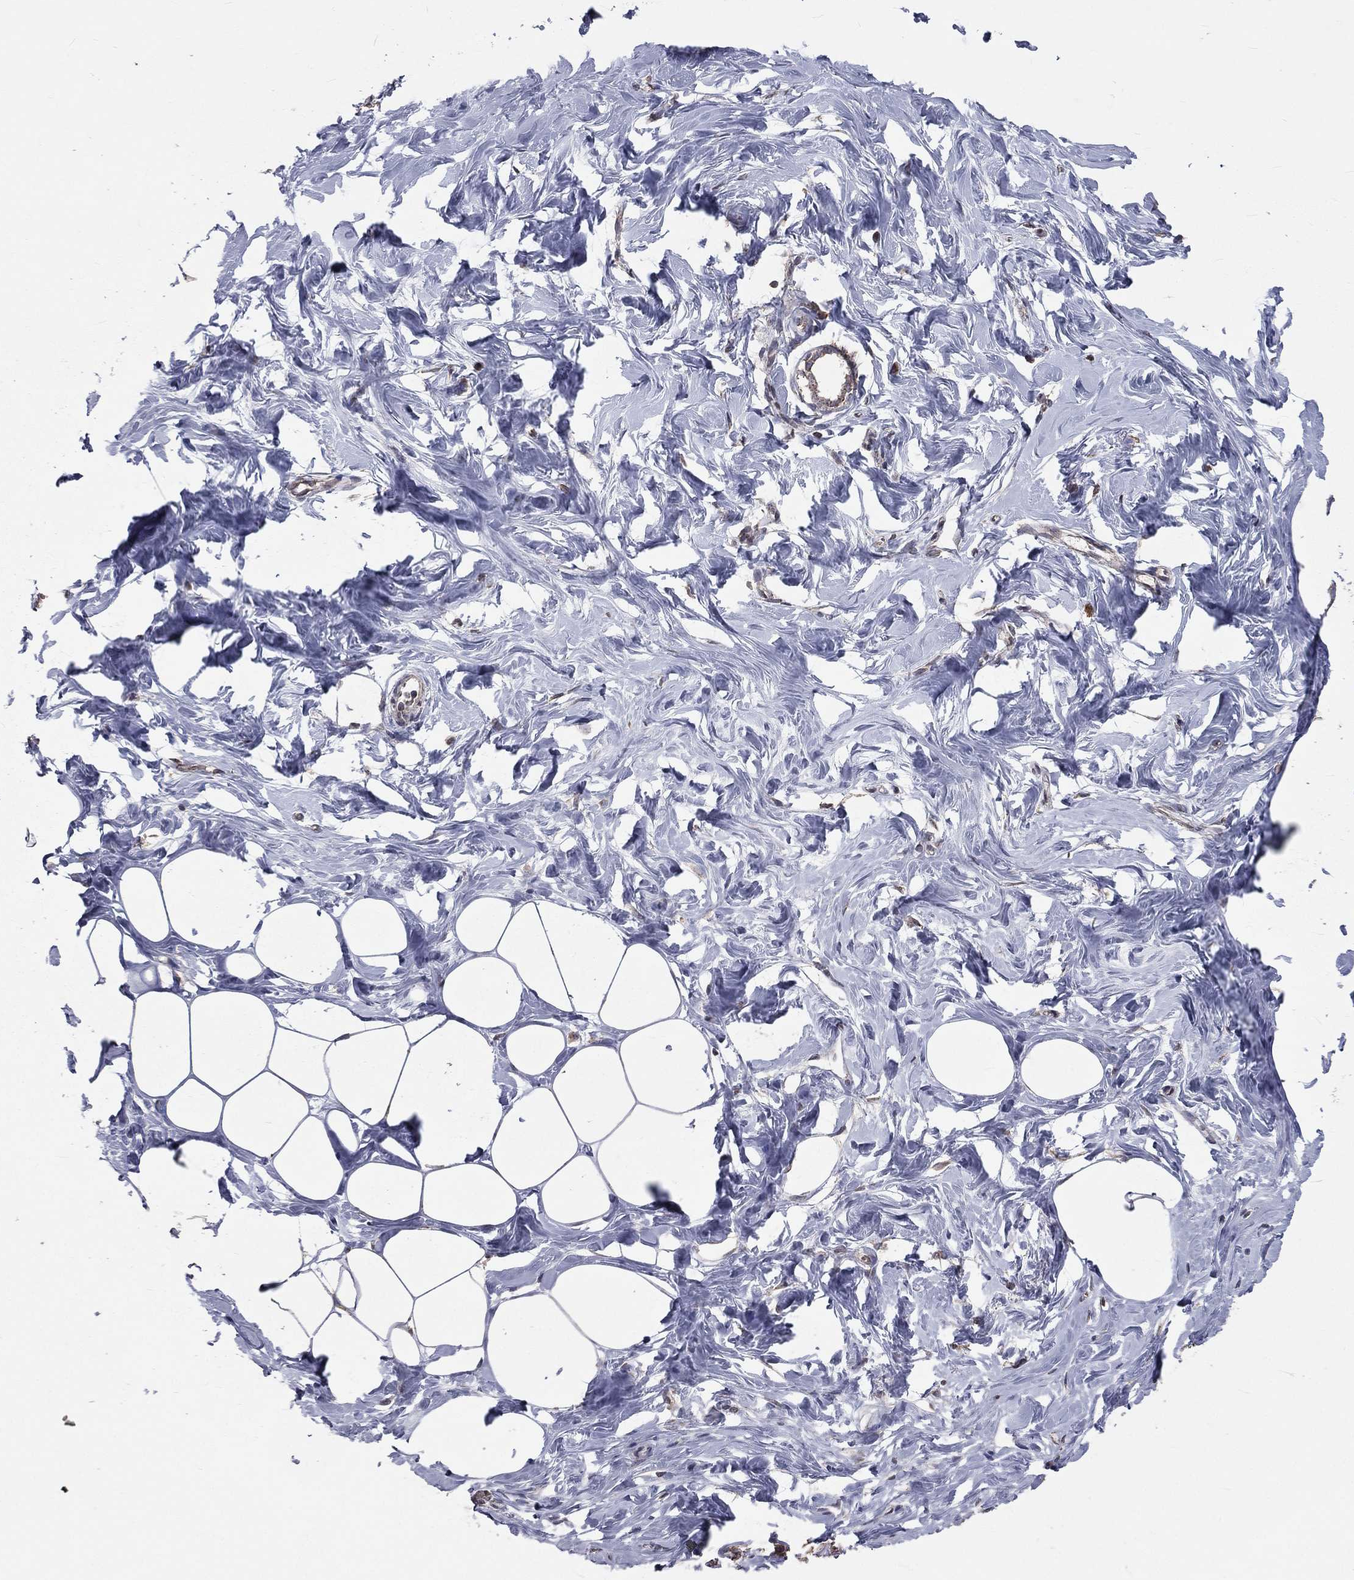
{"staining": {"intensity": "negative", "quantity": "none", "location": "none"}, "tissue": "breast", "cell_type": "Adipocytes", "image_type": "normal", "snomed": [{"axis": "morphology", "description": "Normal tissue, NOS"}, {"axis": "morphology", "description": "Lobular carcinoma, in situ"}, {"axis": "topography", "description": "Breast"}], "caption": "Immunohistochemistry micrograph of benign breast stained for a protein (brown), which exhibits no staining in adipocytes.", "gene": "MRPL46", "patient": {"sex": "female", "age": 35}}